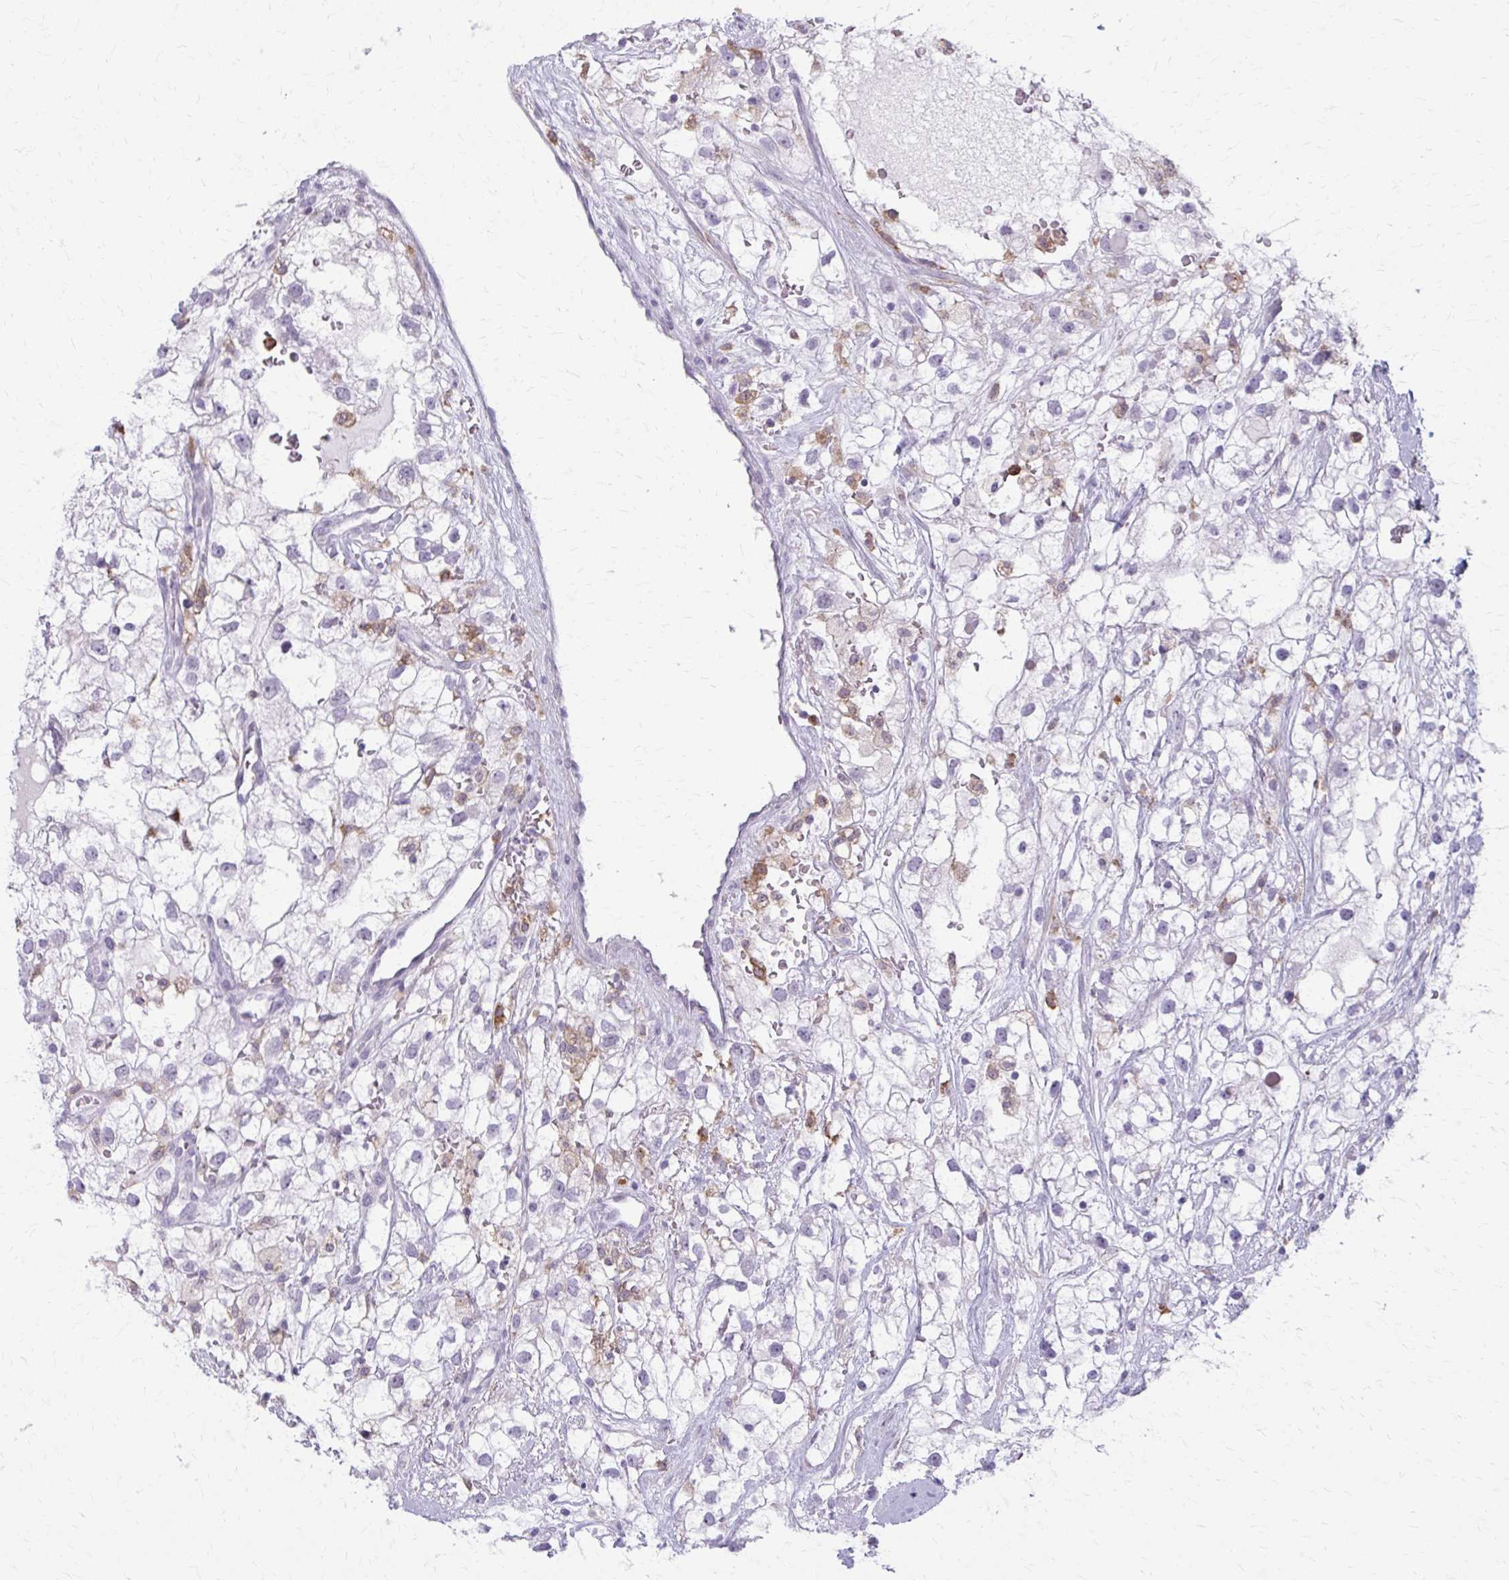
{"staining": {"intensity": "negative", "quantity": "none", "location": "none"}, "tissue": "renal cancer", "cell_type": "Tumor cells", "image_type": "cancer", "snomed": [{"axis": "morphology", "description": "Adenocarcinoma, NOS"}, {"axis": "topography", "description": "Kidney"}], "caption": "Immunohistochemical staining of human renal adenocarcinoma shows no significant staining in tumor cells. The staining is performed using DAB brown chromogen with nuclei counter-stained in using hematoxylin.", "gene": "CARD9", "patient": {"sex": "male", "age": 59}}